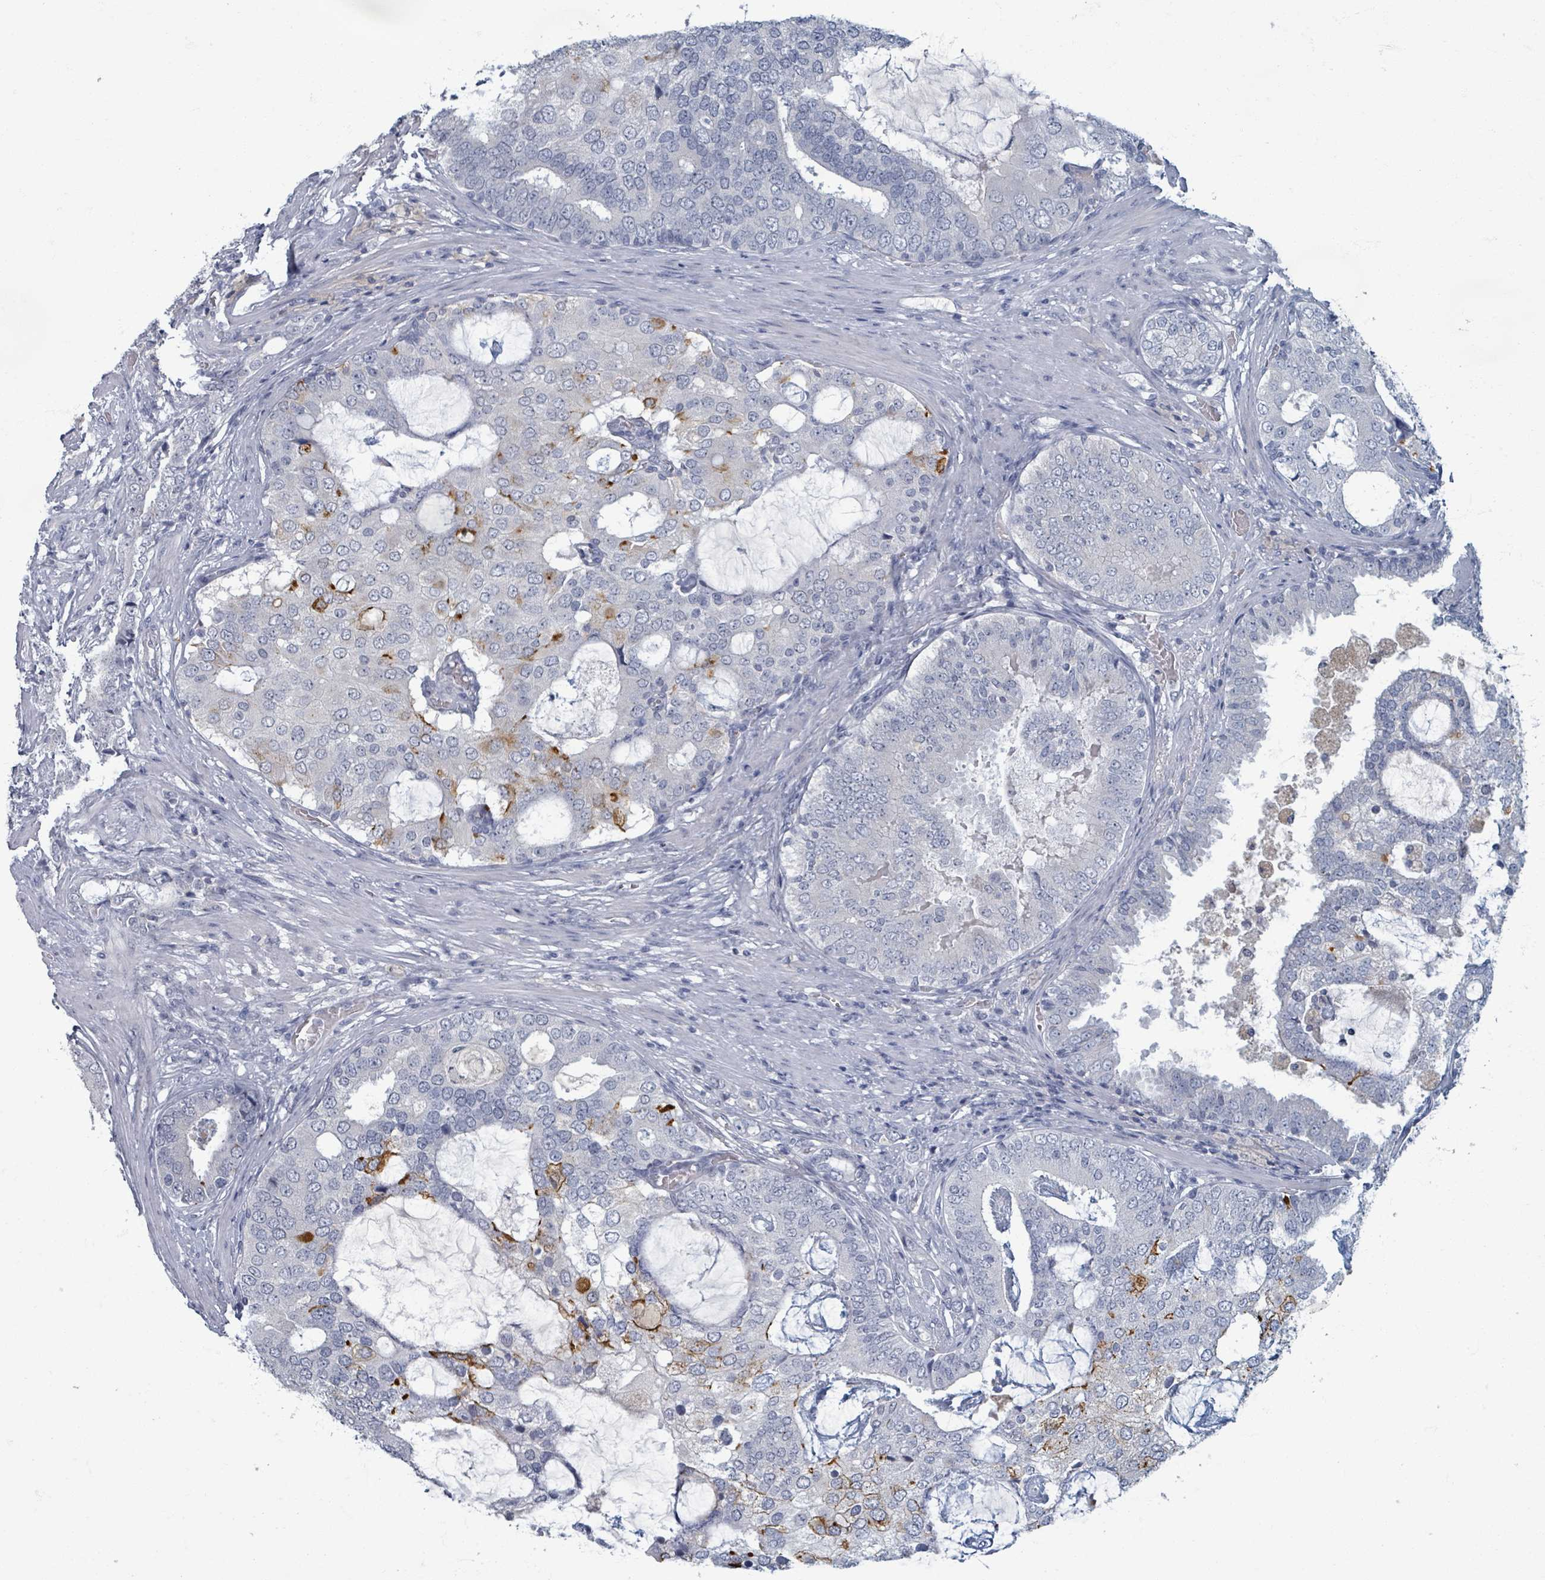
{"staining": {"intensity": "negative", "quantity": "none", "location": "none"}, "tissue": "prostate cancer", "cell_type": "Tumor cells", "image_type": "cancer", "snomed": [{"axis": "morphology", "description": "Adenocarcinoma, High grade"}, {"axis": "topography", "description": "Prostate"}], "caption": "An immunohistochemistry (IHC) photomicrograph of prostate cancer is shown. There is no staining in tumor cells of prostate cancer.", "gene": "WNT11", "patient": {"sex": "male", "age": 55}}